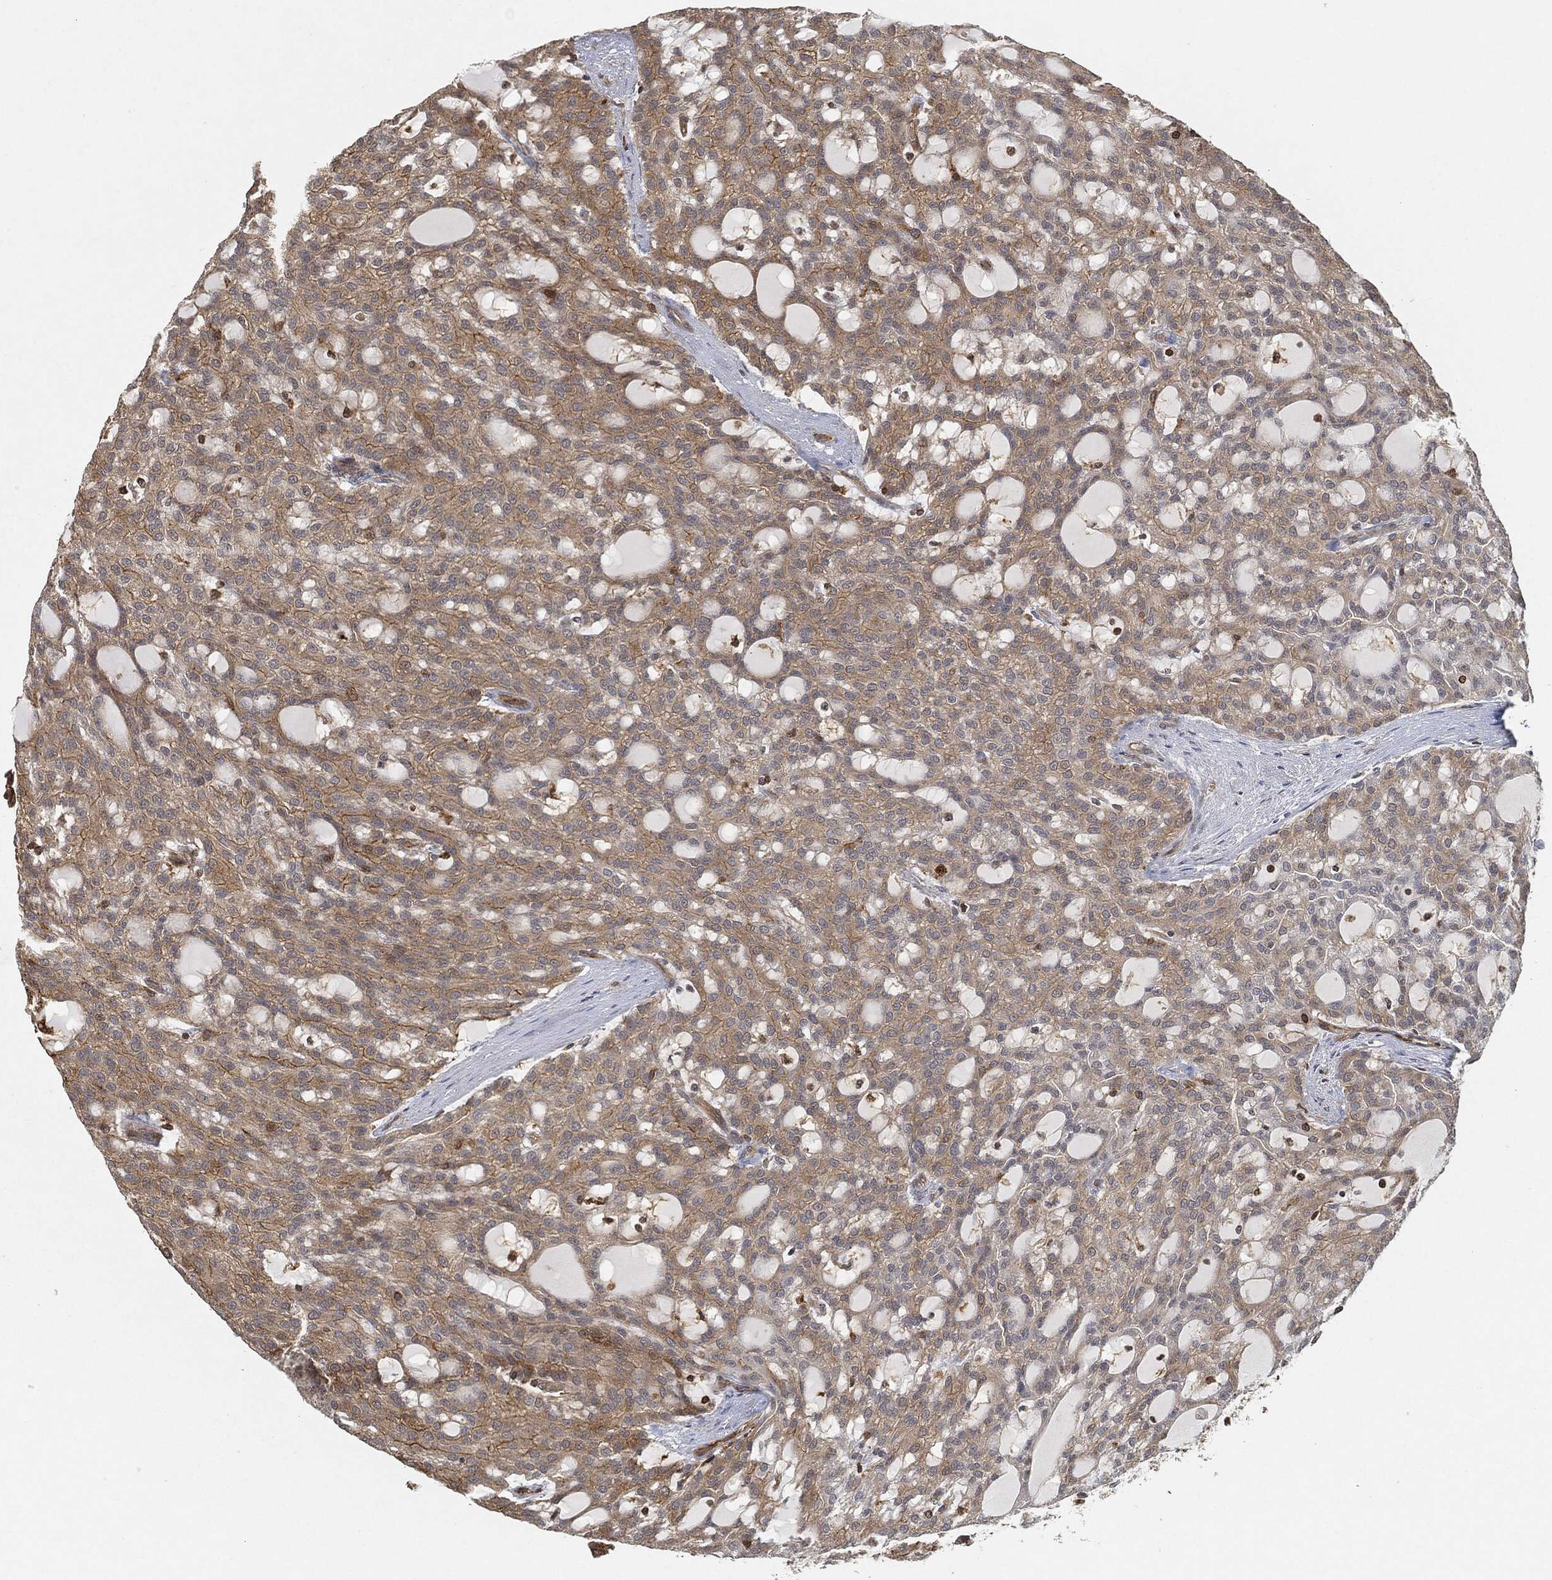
{"staining": {"intensity": "moderate", "quantity": "<25%", "location": "cytoplasmic/membranous"}, "tissue": "renal cancer", "cell_type": "Tumor cells", "image_type": "cancer", "snomed": [{"axis": "morphology", "description": "Adenocarcinoma, NOS"}, {"axis": "topography", "description": "Kidney"}], "caption": "Immunohistochemical staining of human adenocarcinoma (renal) reveals moderate cytoplasmic/membranous protein staining in approximately <25% of tumor cells.", "gene": "TPT1", "patient": {"sex": "male", "age": 63}}